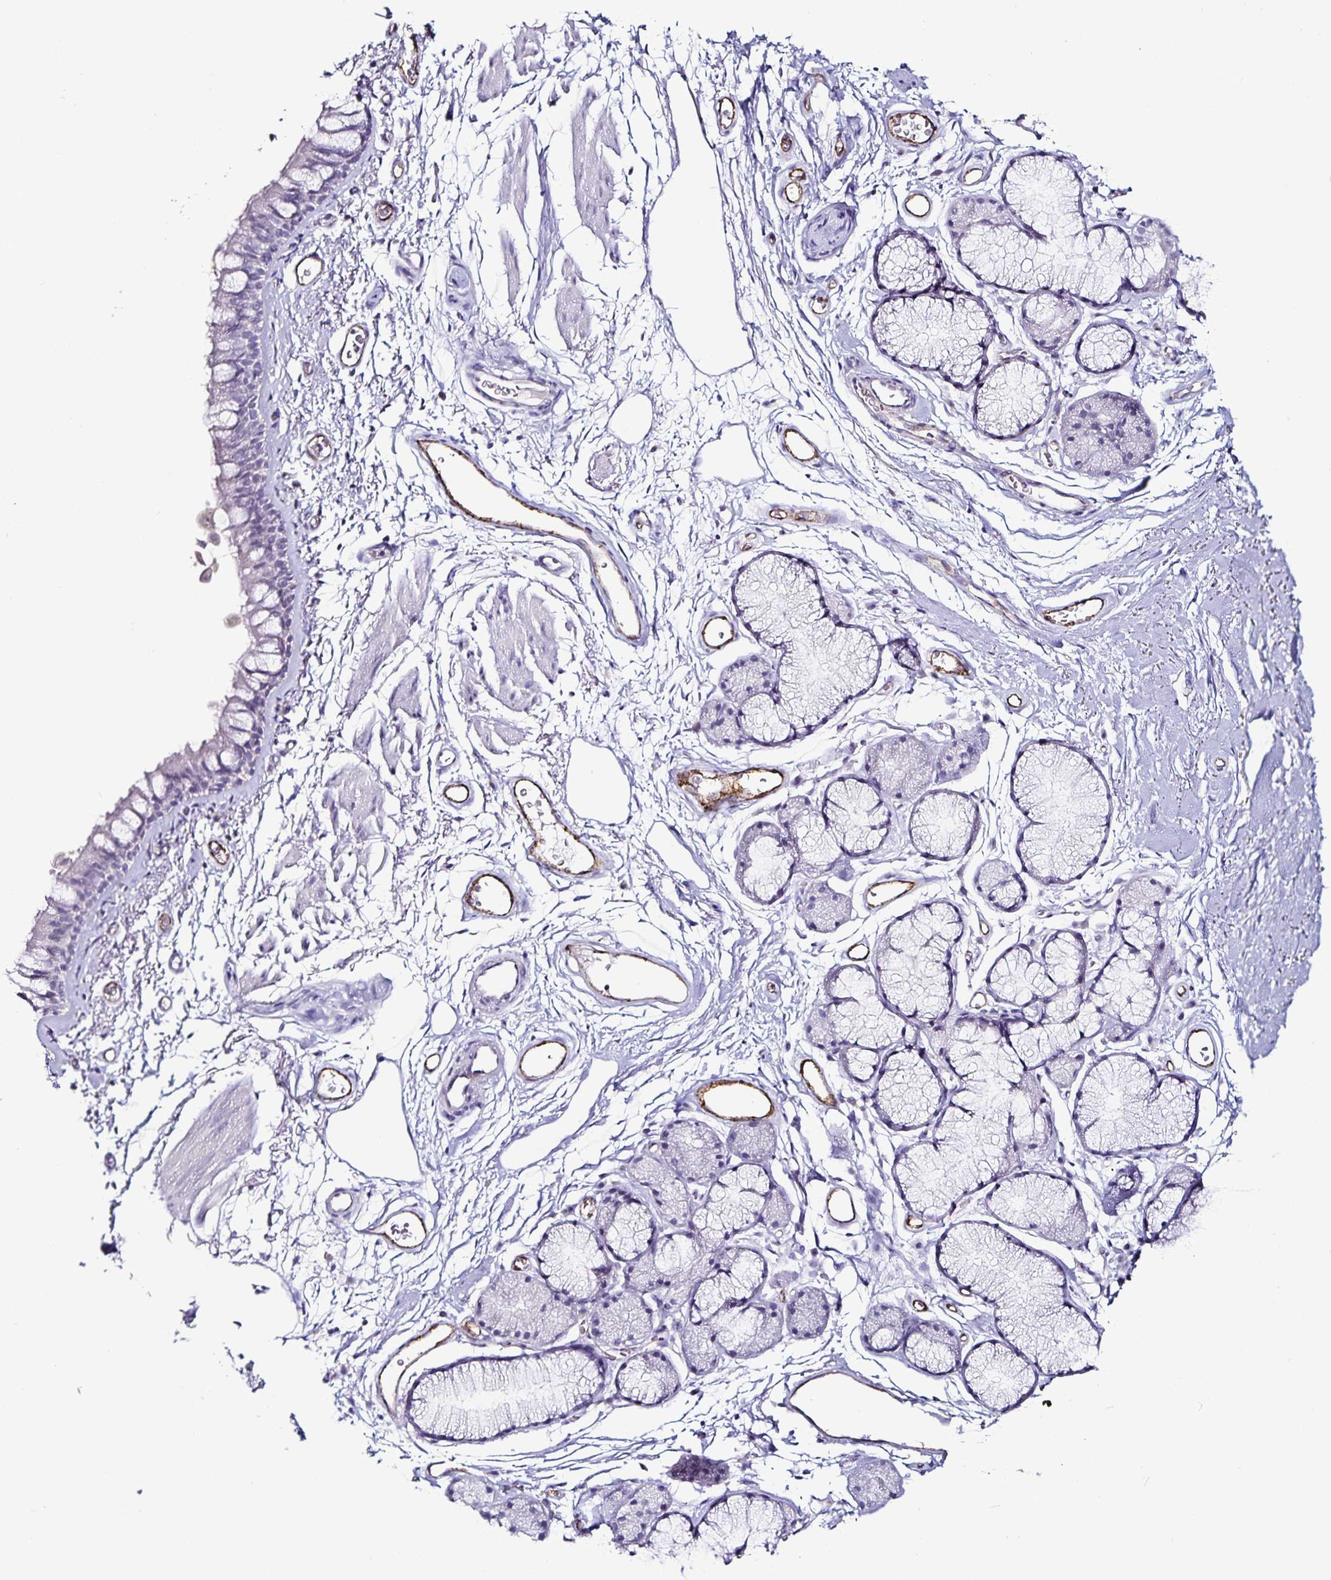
{"staining": {"intensity": "negative", "quantity": "none", "location": "none"}, "tissue": "bronchus", "cell_type": "Respiratory epithelial cells", "image_type": "normal", "snomed": [{"axis": "morphology", "description": "Normal tissue, NOS"}, {"axis": "topography", "description": "Cartilage tissue"}, {"axis": "topography", "description": "Bronchus"}], "caption": "High power microscopy photomicrograph of an immunohistochemistry (IHC) micrograph of normal bronchus, revealing no significant positivity in respiratory epithelial cells.", "gene": "TSPAN7", "patient": {"sex": "female", "age": 79}}